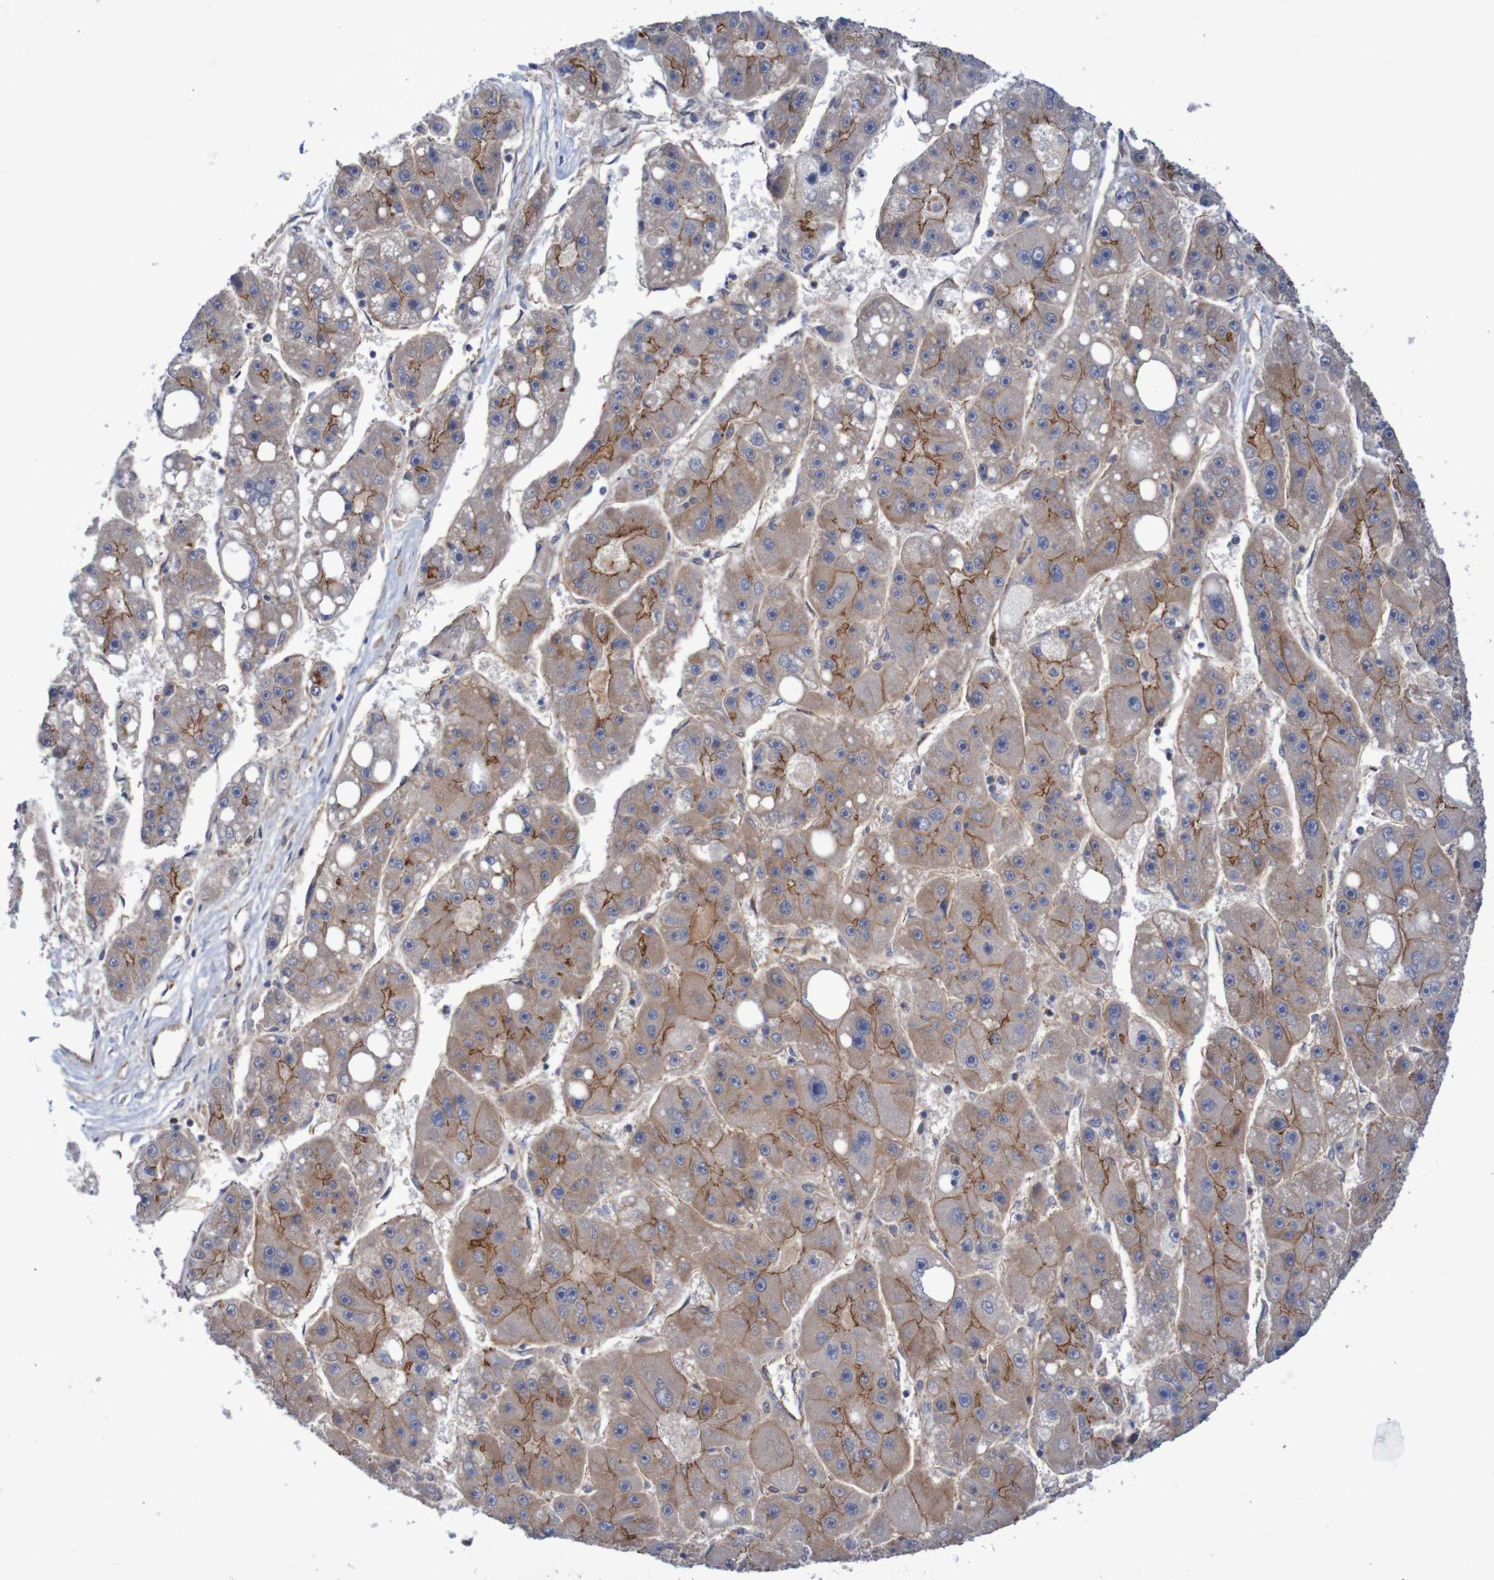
{"staining": {"intensity": "moderate", "quantity": "25%-75%", "location": "cytoplasmic/membranous"}, "tissue": "liver cancer", "cell_type": "Tumor cells", "image_type": "cancer", "snomed": [{"axis": "morphology", "description": "Carcinoma, Hepatocellular, NOS"}, {"axis": "topography", "description": "Liver"}], "caption": "Immunohistochemical staining of human liver cancer displays medium levels of moderate cytoplasmic/membranous staining in about 25%-75% of tumor cells.", "gene": "NECTIN2", "patient": {"sex": "female", "age": 61}}